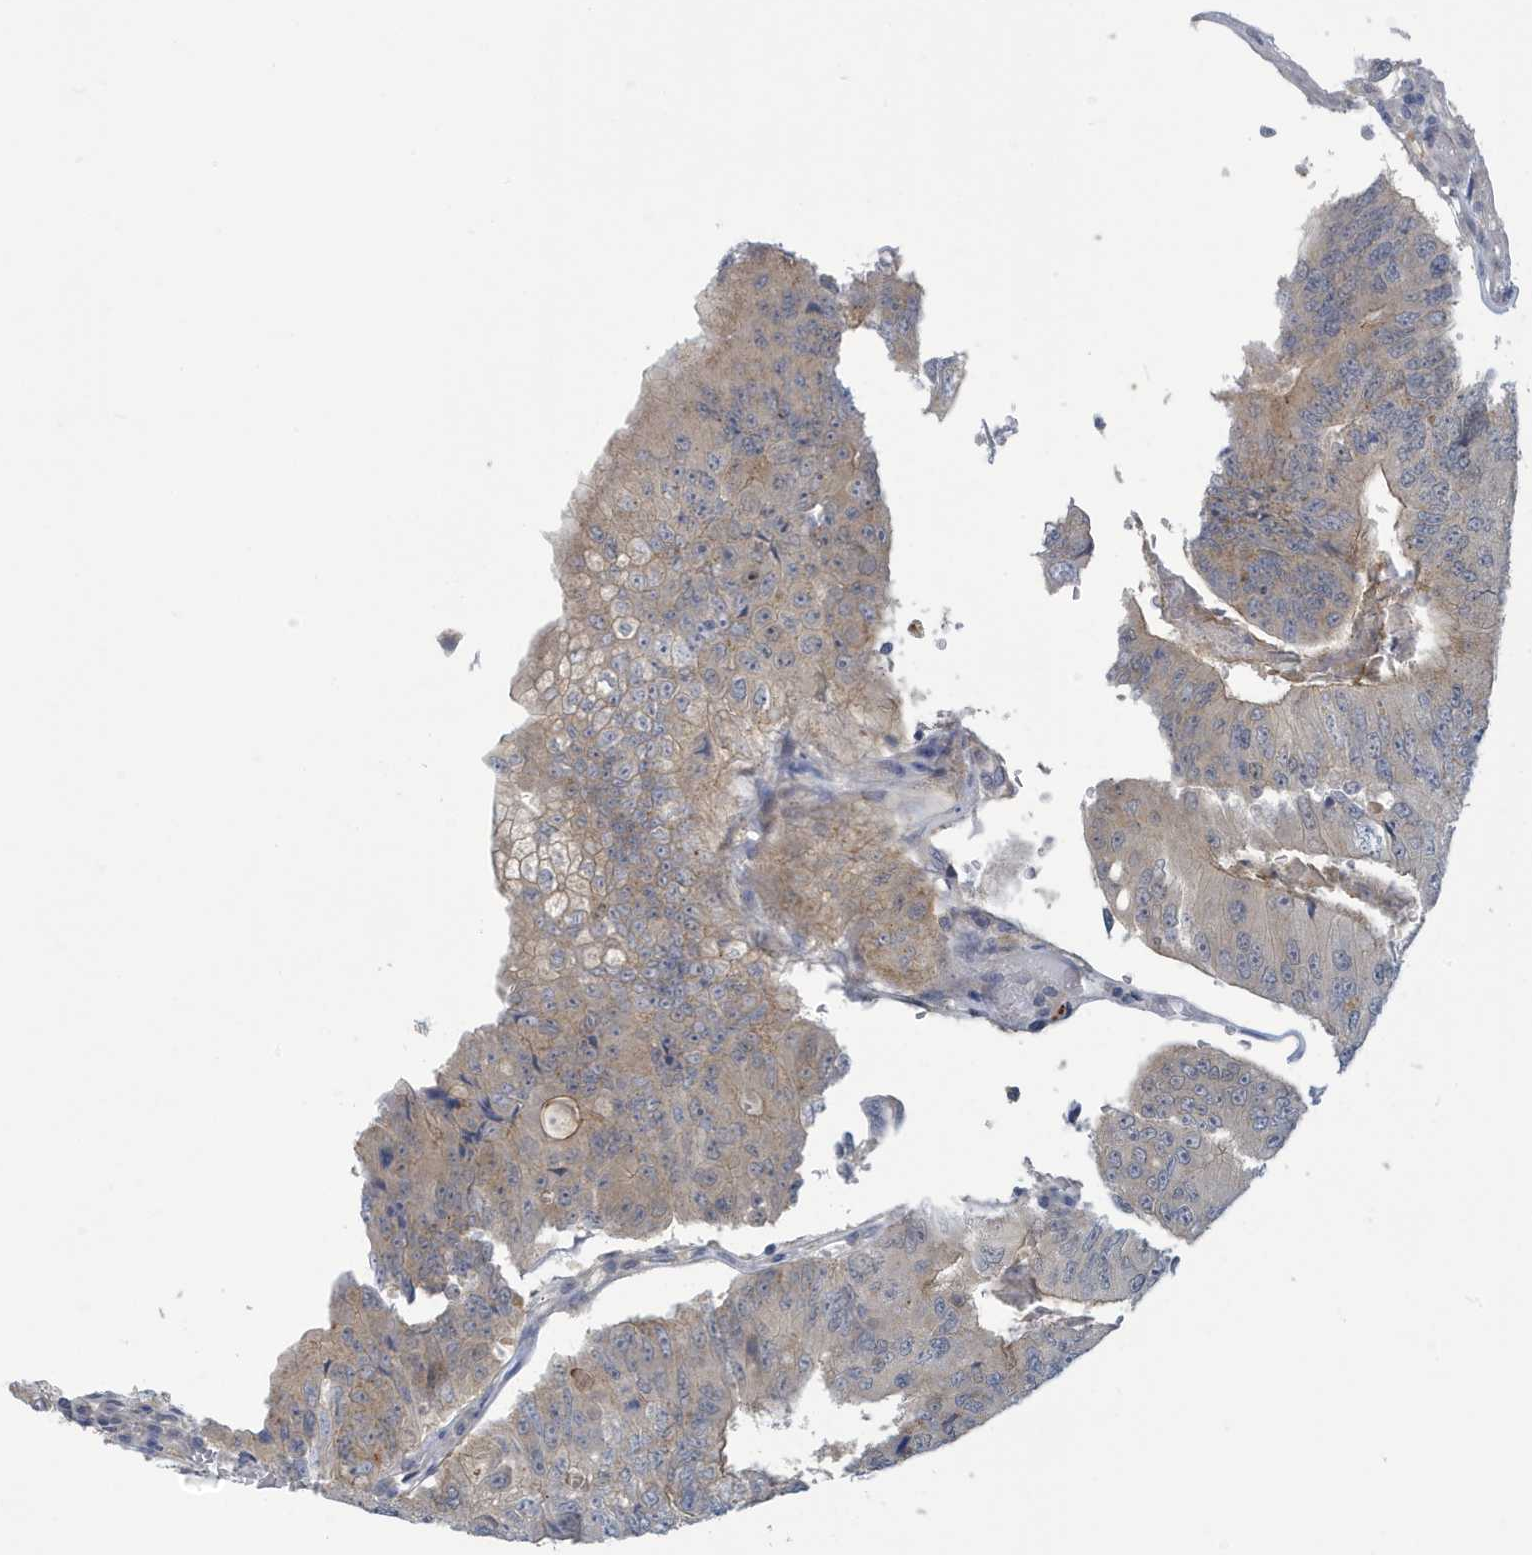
{"staining": {"intensity": "weak", "quantity": "25%-75%", "location": "cytoplasmic/membranous"}, "tissue": "colorectal cancer", "cell_type": "Tumor cells", "image_type": "cancer", "snomed": [{"axis": "morphology", "description": "Adenocarcinoma, NOS"}, {"axis": "topography", "description": "Colon"}], "caption": "Immunohistochemical staining of colorectal cancer demonstrates low levels of weak cytoplasmic/membranous protein expression in about 25%-75% of tumor cells. The protein of interest is shown in brown color, while the nuclei are stained blue.", "gene": "VTA1", "patient": {"sex": "female", "age": 67}}